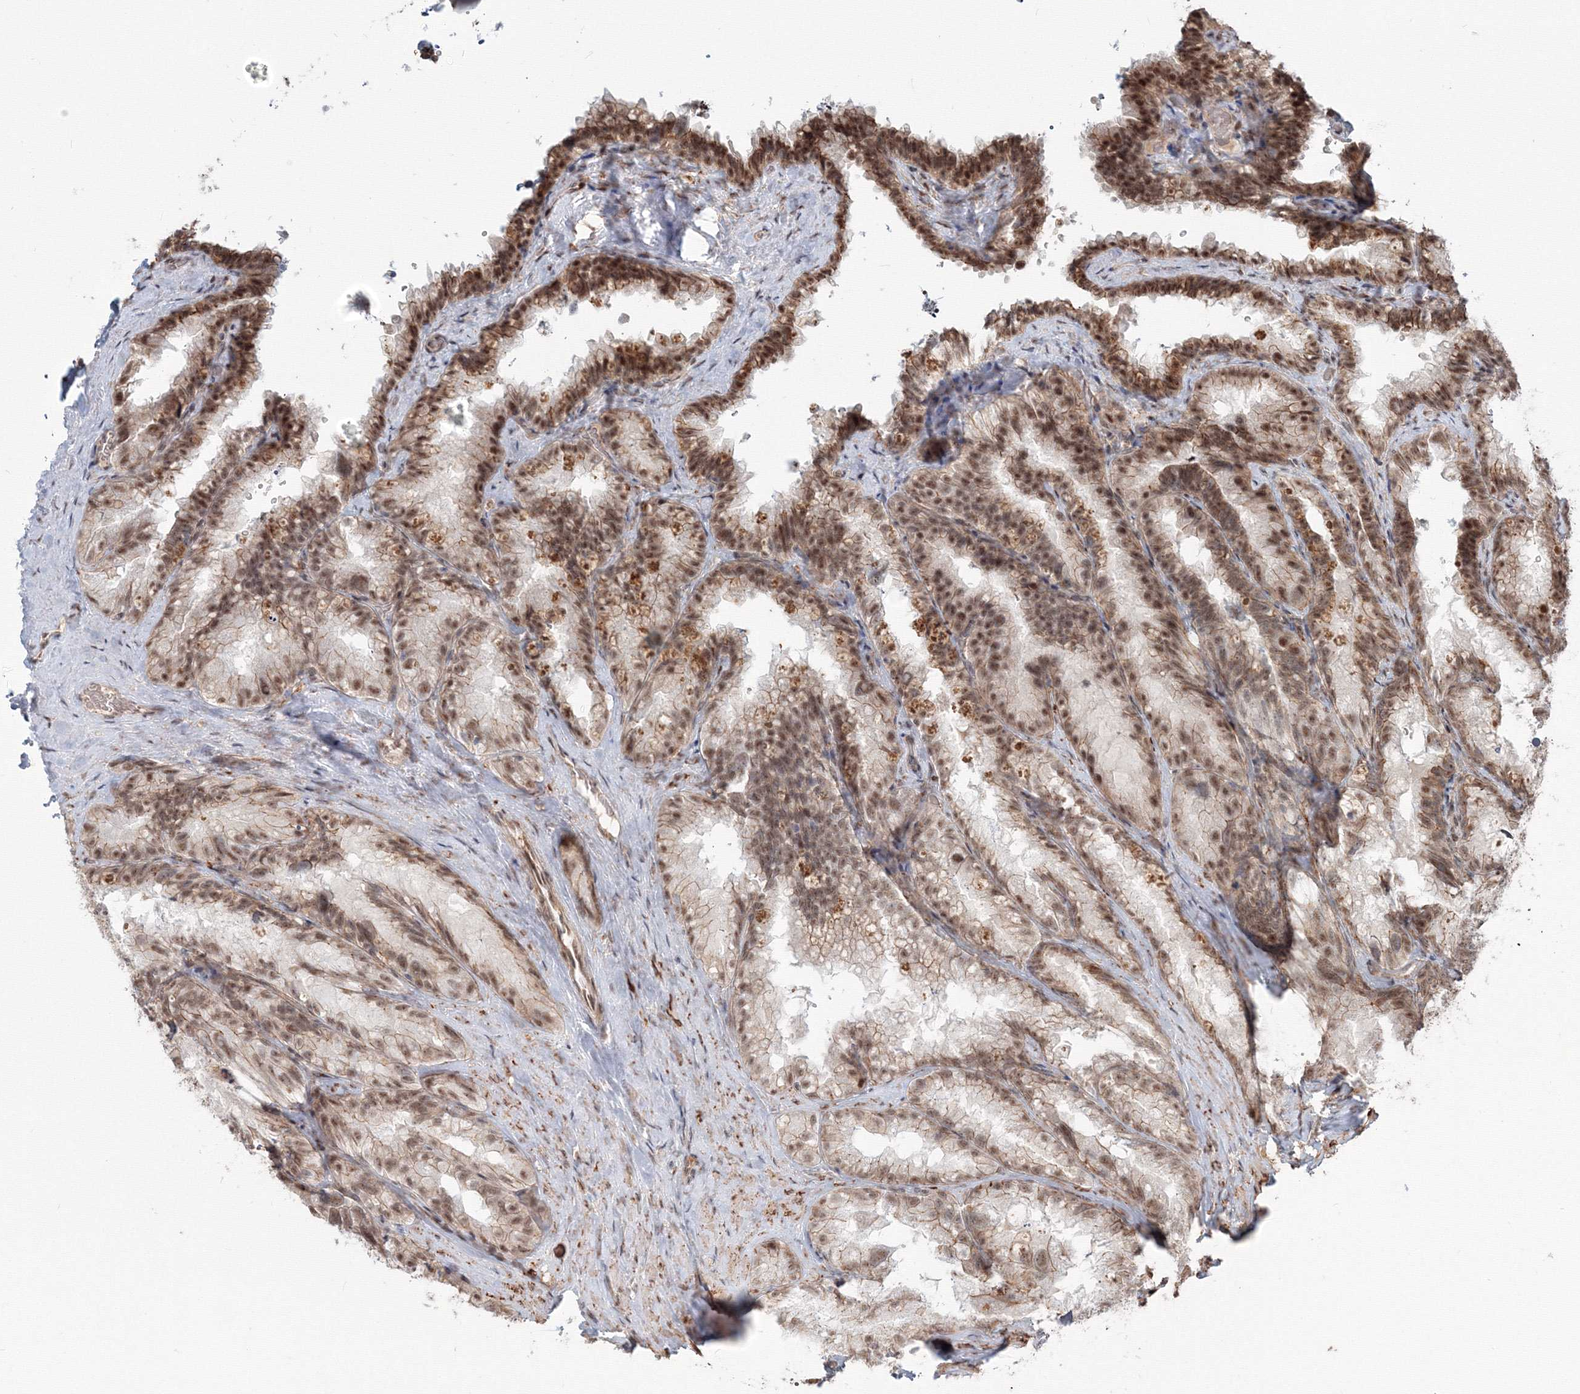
{"staining": {"intensity": "moderate", "quantity": ">75%", "location": "cytoplasmic/membranous,nuclear"}, "tissue": "seminal vesicle", "cell_type": "Glandular cells", "image_type": "normal", "snomed": [{"axis": "morphology", "description": "Normal tissue, NOS"}, {"axis": "topography", "description": "Seminal veicle"}], "caption": "Glandular cells display medium levels of moderate cytoplasmic/membranous,nuclear staining in approximately >75% of cells in normal seminal vesicle.", "gene": "SH3PXD2A", "patient": {"sex": "male", "age": 60}}